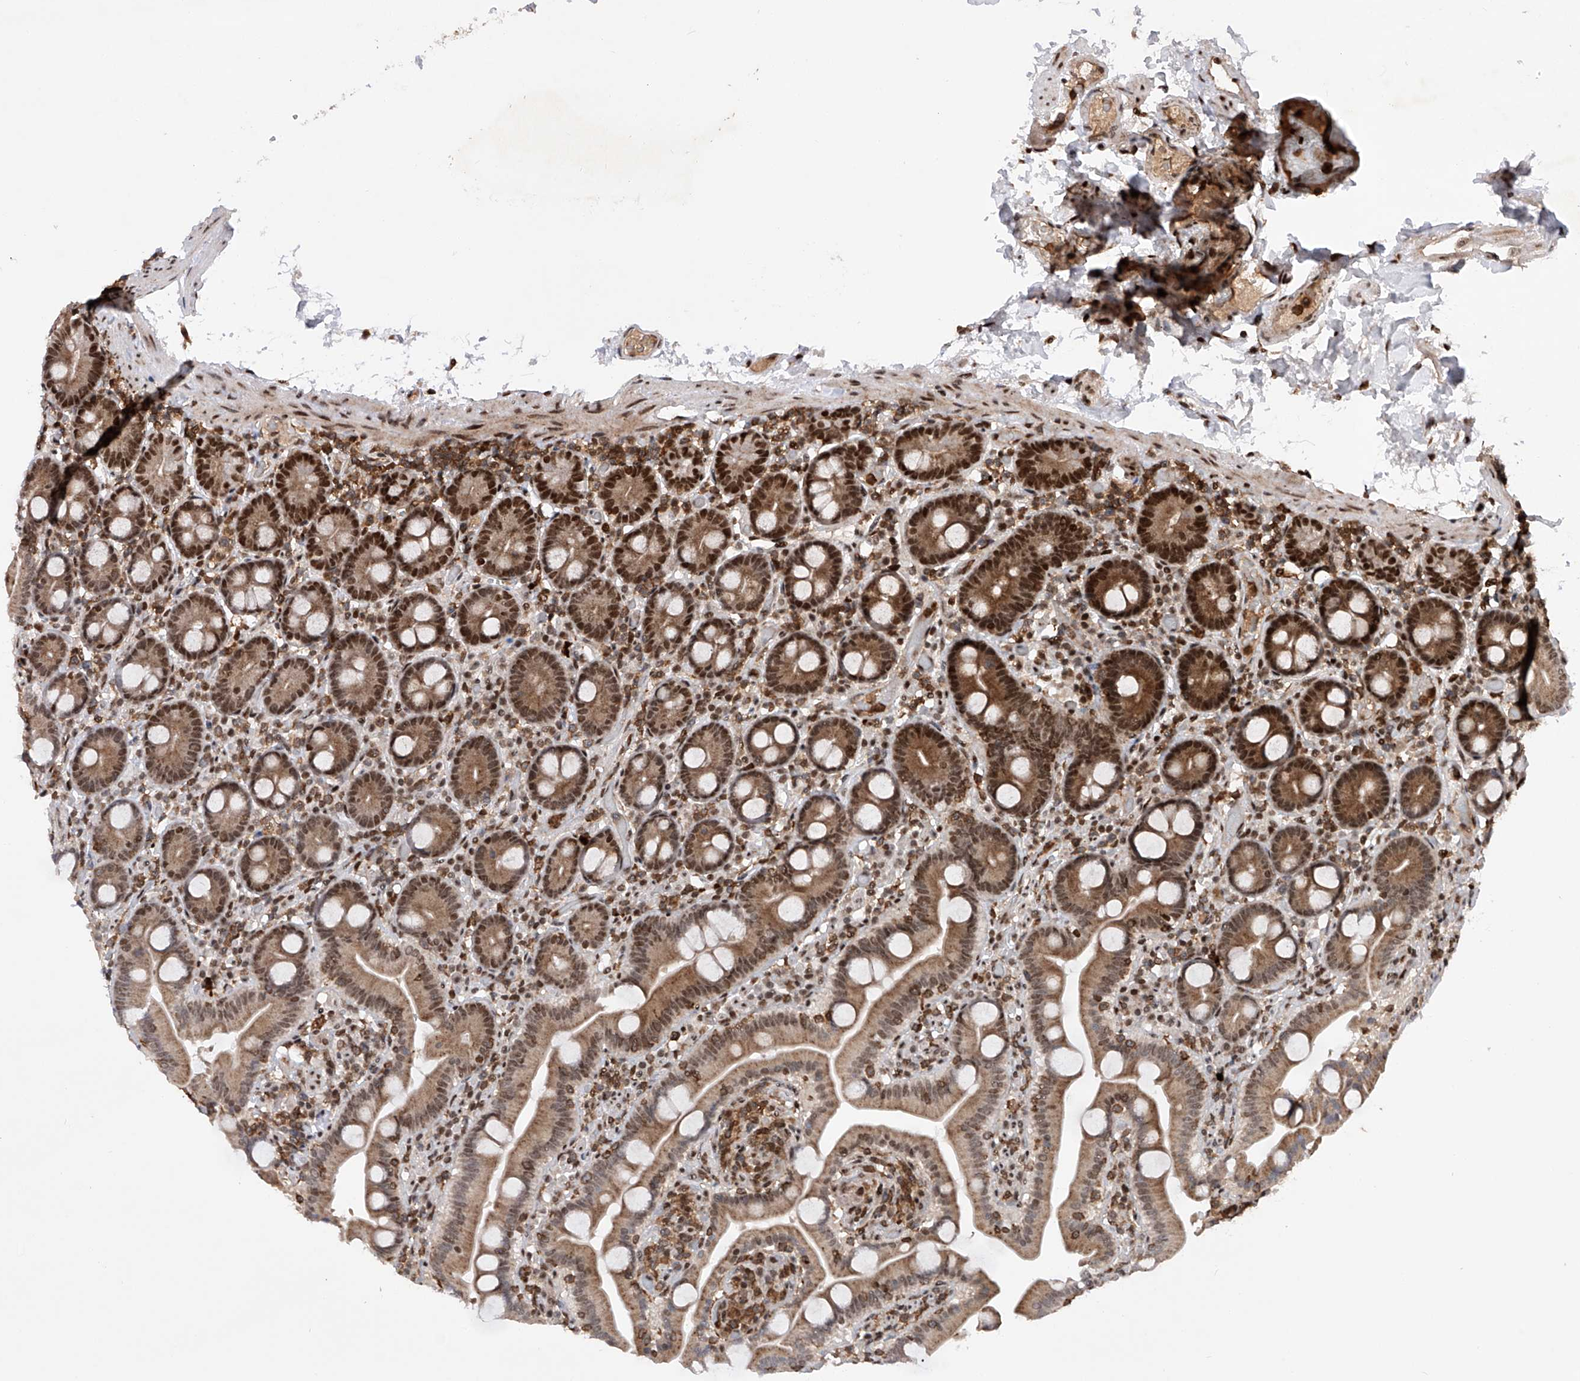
{"staining": {"intensity": "moderate", "quantity": ">75%", "location": "cytoplasmic/membranous,nuclear"}, "tissue": "duodenum", "cell_type": "Glandular cells", "image_type": "normal", "snomed": [{"axis": "morphology", "description": "Normal tissue, NOS"}, {"axis": "topography", "description": "Duodenum"}], "caption": "Duodenum stained for a protein (brown) reveals moderate cytoplasmic/membranous,nuclear positive staining in about >75% of glandular cells.", "gene": "ZNF280D", "patient": {"sex": "male", "age": 55}}